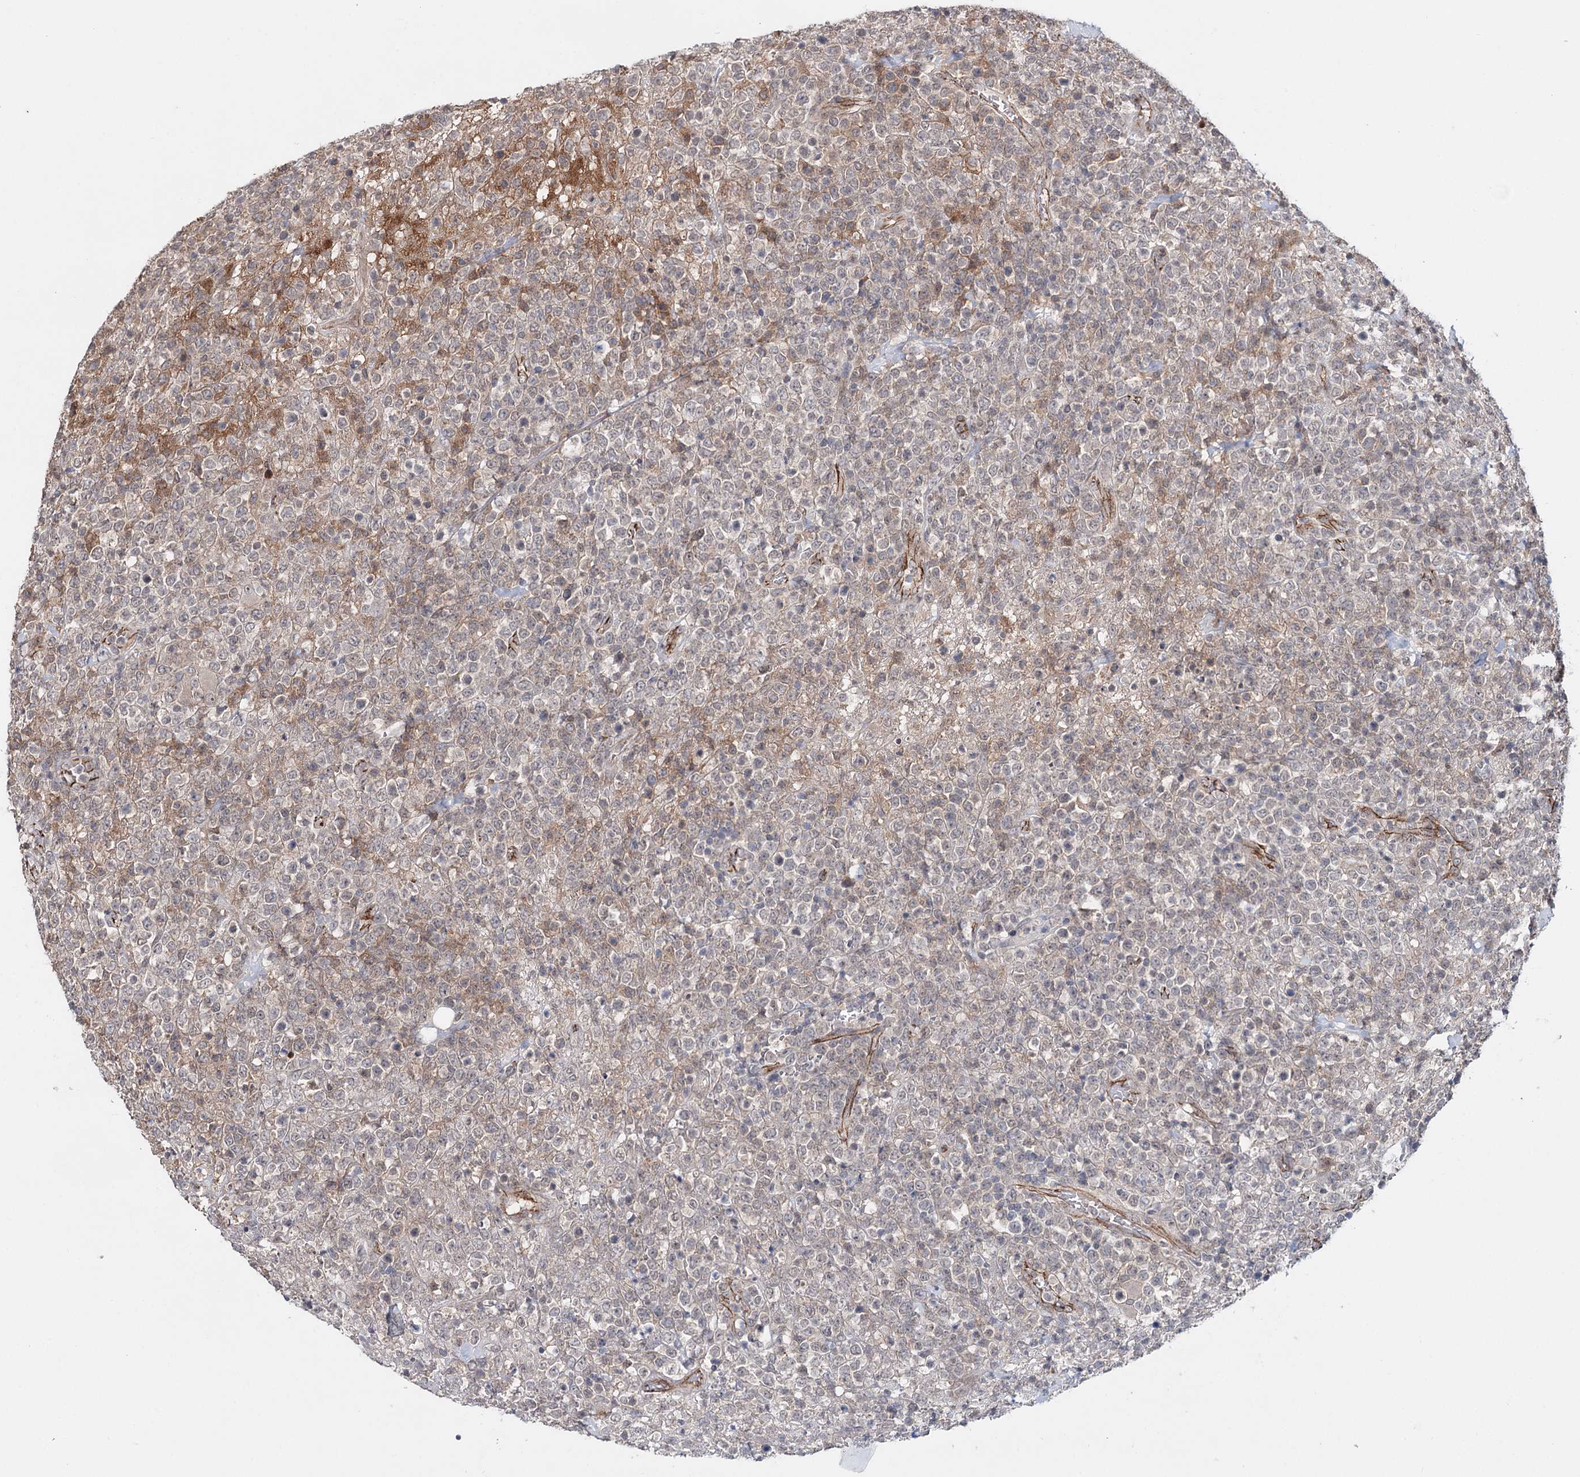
{"staining": {"intensity": "weak", "quantity": "<25%", "location": "nuclear"}, "tissue": "lymphoma", "cell_type": "Tumor cells", "image_type": "cancer", "snomed": [{"axis": "morphology", "description": "Malignant lymphoma, non-Hodgkin's type, High grade"}, {"axis": "topography", "description": "Colon"}], "caption": "DAB (3,3'-diaminobenzidine) immunohistochemical staining of lymphoma shows no significant expression in tumor cells.", "gene": "PKP4", "patient": {"sex": "female", "age": 53}}